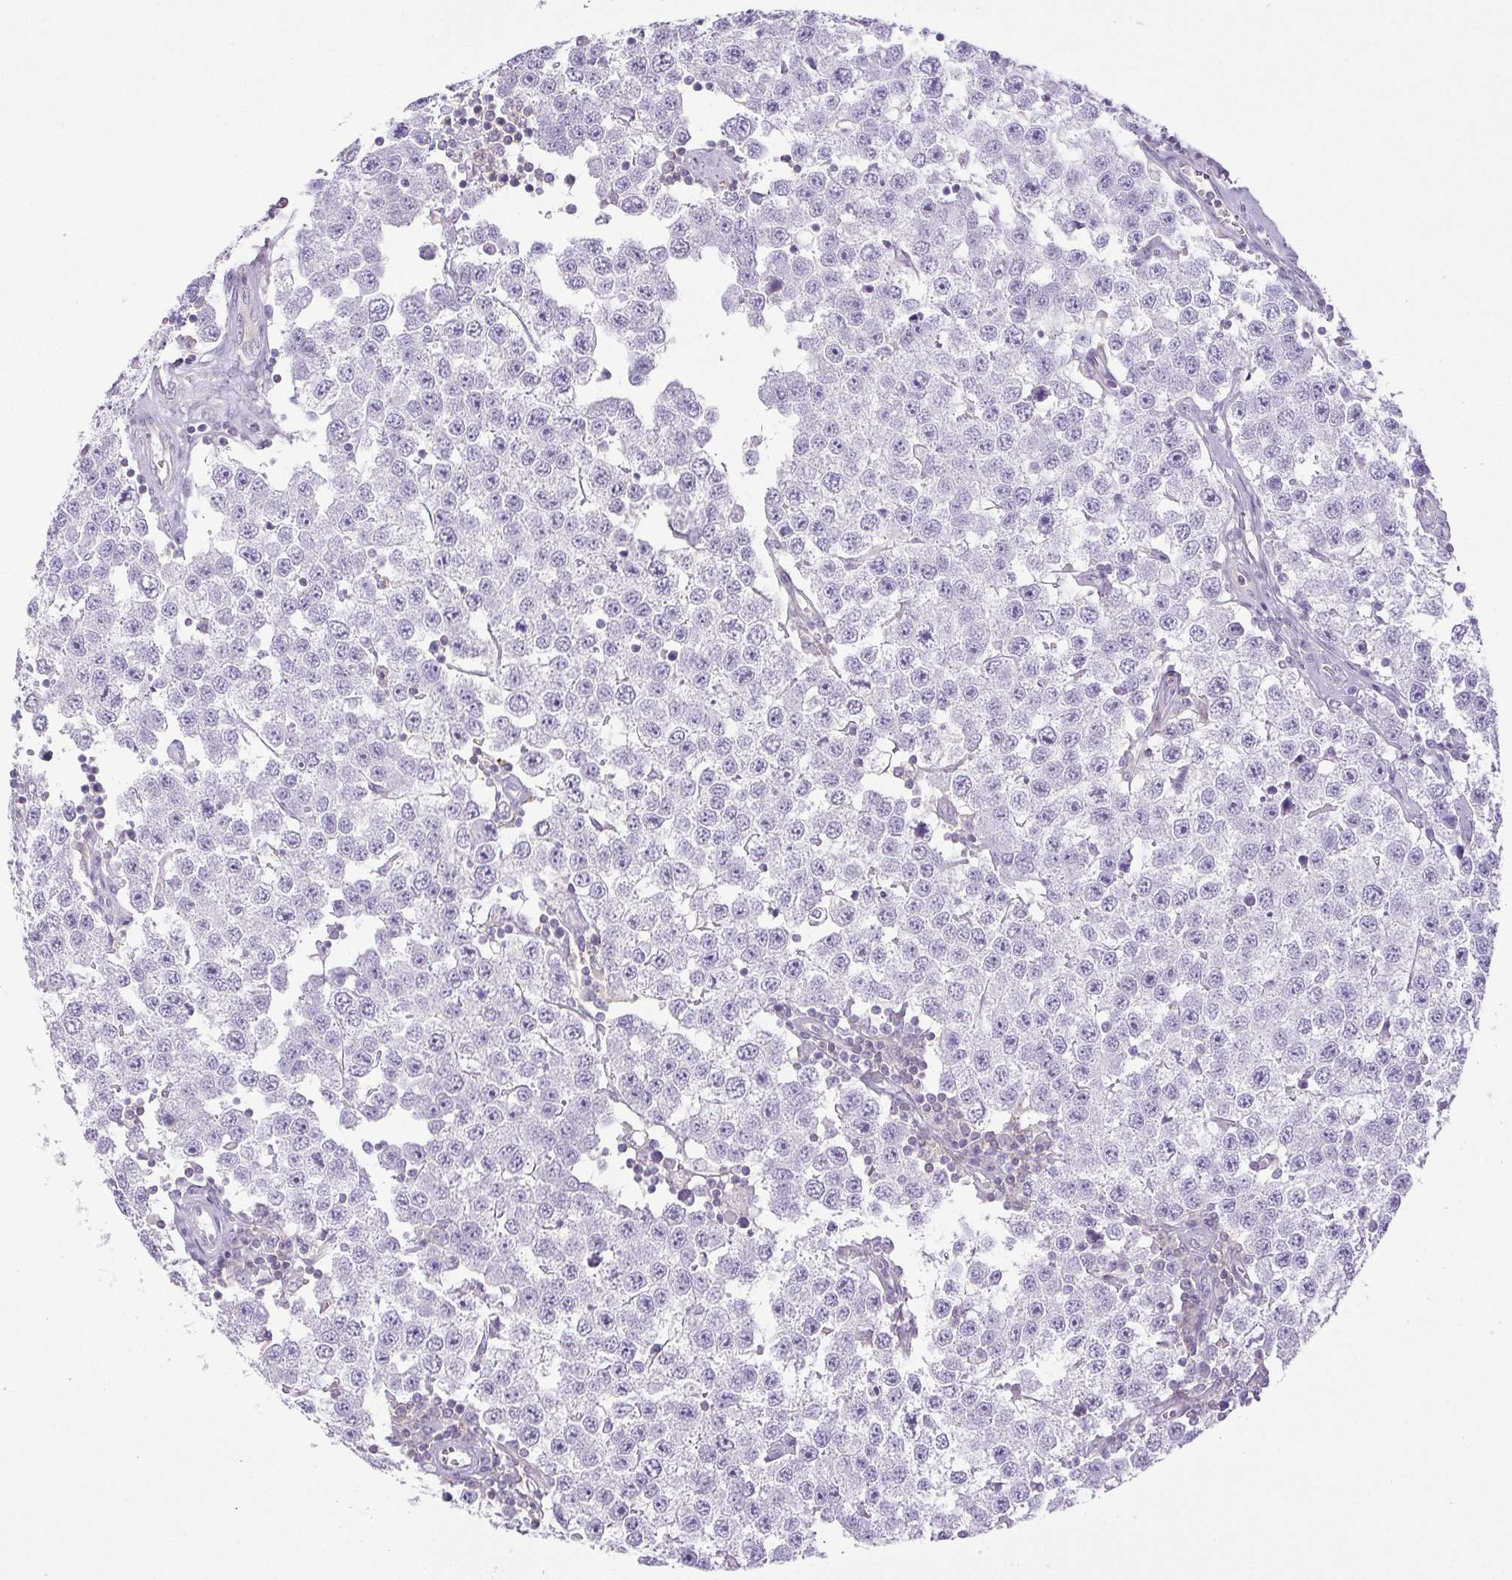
{"staining": {"intensity": "negative", "quantity": "none", "location": "none"}, "tissue": "testis cancer", "cell_type": "Tumor cells", "image_type": "cancer", "snomed": [{"axis": "morphology", "description": "Seminoma, NOS"}, {"axis": "topography", "description": "Testis"}], "caption": "This is an immunohistochemistry (IHC) histopathology image of testis cancer (seminoma). There is no positivity in tumor cells.", "gene": "HLA-G", "patient": {"sex": "male", "age": 34}}